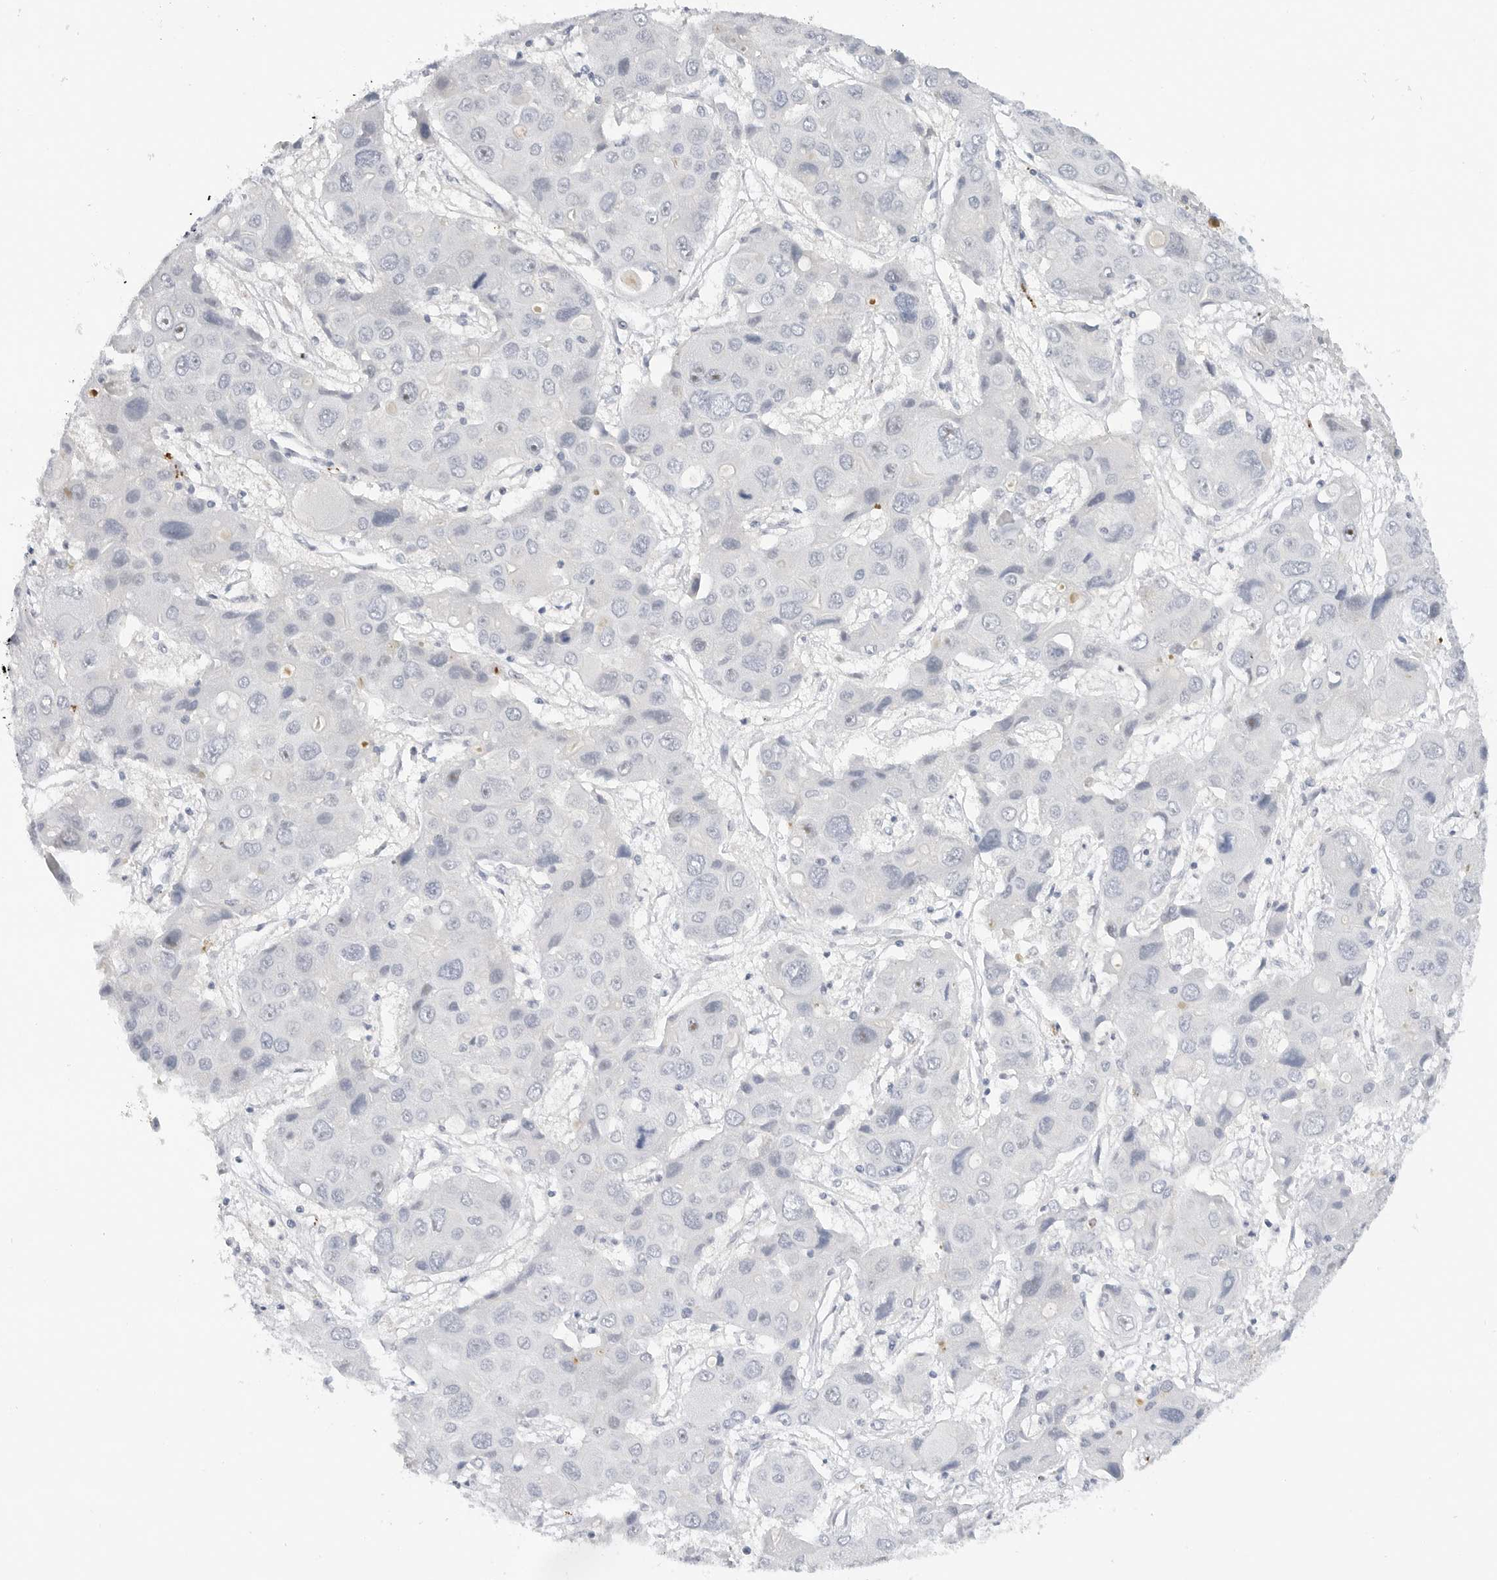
{"staining": {"intensity": "negative", "quantity": "none", "location": "none"}, "tissue": "liver cancer", "cell_type": "Tumor cells", "image_type": "cancer", "snomed": [{"axis": "morphology", "description": "Cholangiocarcinoma"}, {"axis": "topography", "description": "Liver"}], "caption": "IHC histopathology image of neoplastic tissue: liver cancer (cholangiocarcinoma) stained with DAB (3,3'-diaminobenzidine) reveals no significant protein positivity in tumor cells.", "gene": "MAP2K5", "patient": {"sex": "male", "age": 67}}